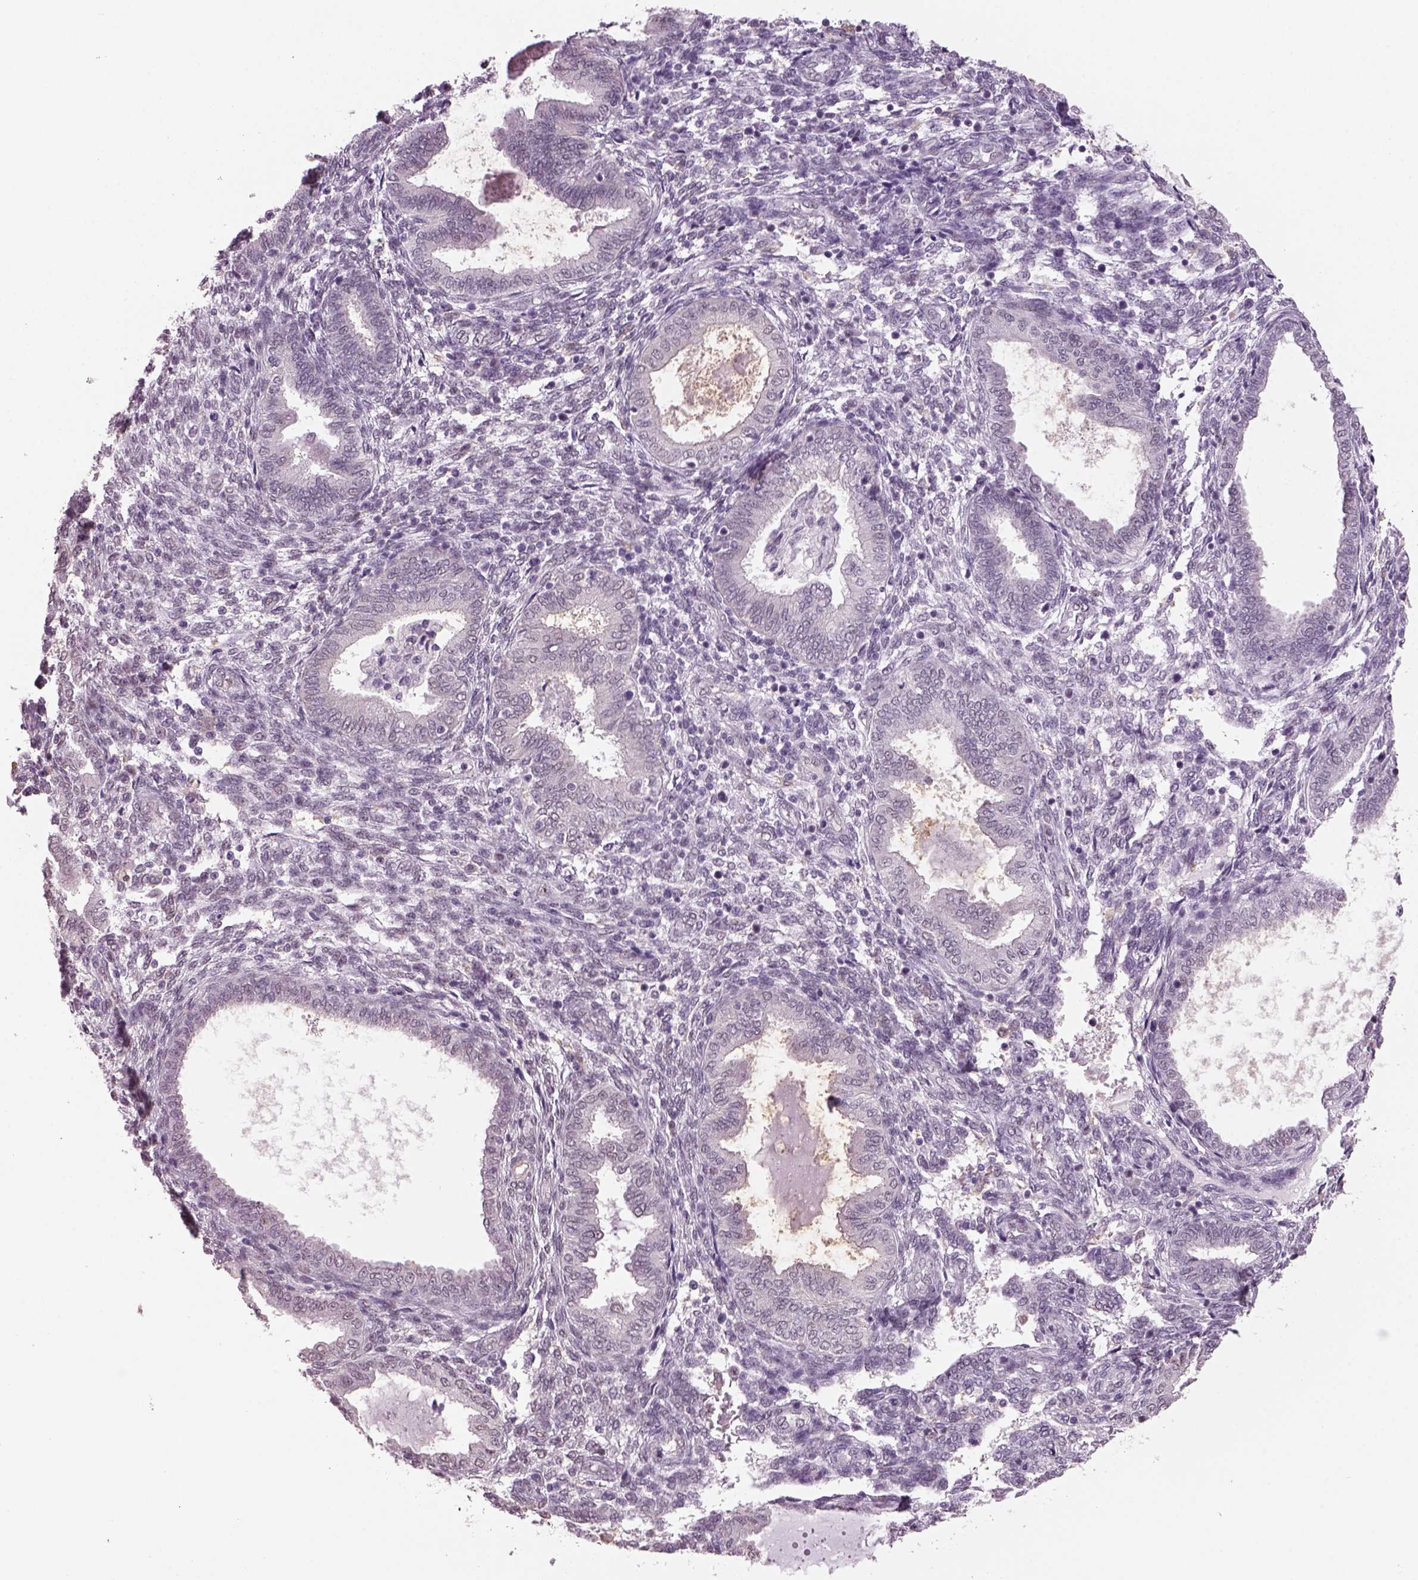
{"staining": {"intensity": "negative", "quantity": "none", "location": "none"}, "tissue": "endometrium", "cell_type": "Cells in endometrial stroma", "image_type": "normal", "snomed": [{"axis": "morphology", "description": "Normal tissue, NOS"}, {"axis": "topography", "description": "Endometrium"}], "caption": "The image reveals no significant staining in cells in endometrial stroma of endometrium.", "gene": "NAT8B", "patient": {"sex": "female", "age": 42}}